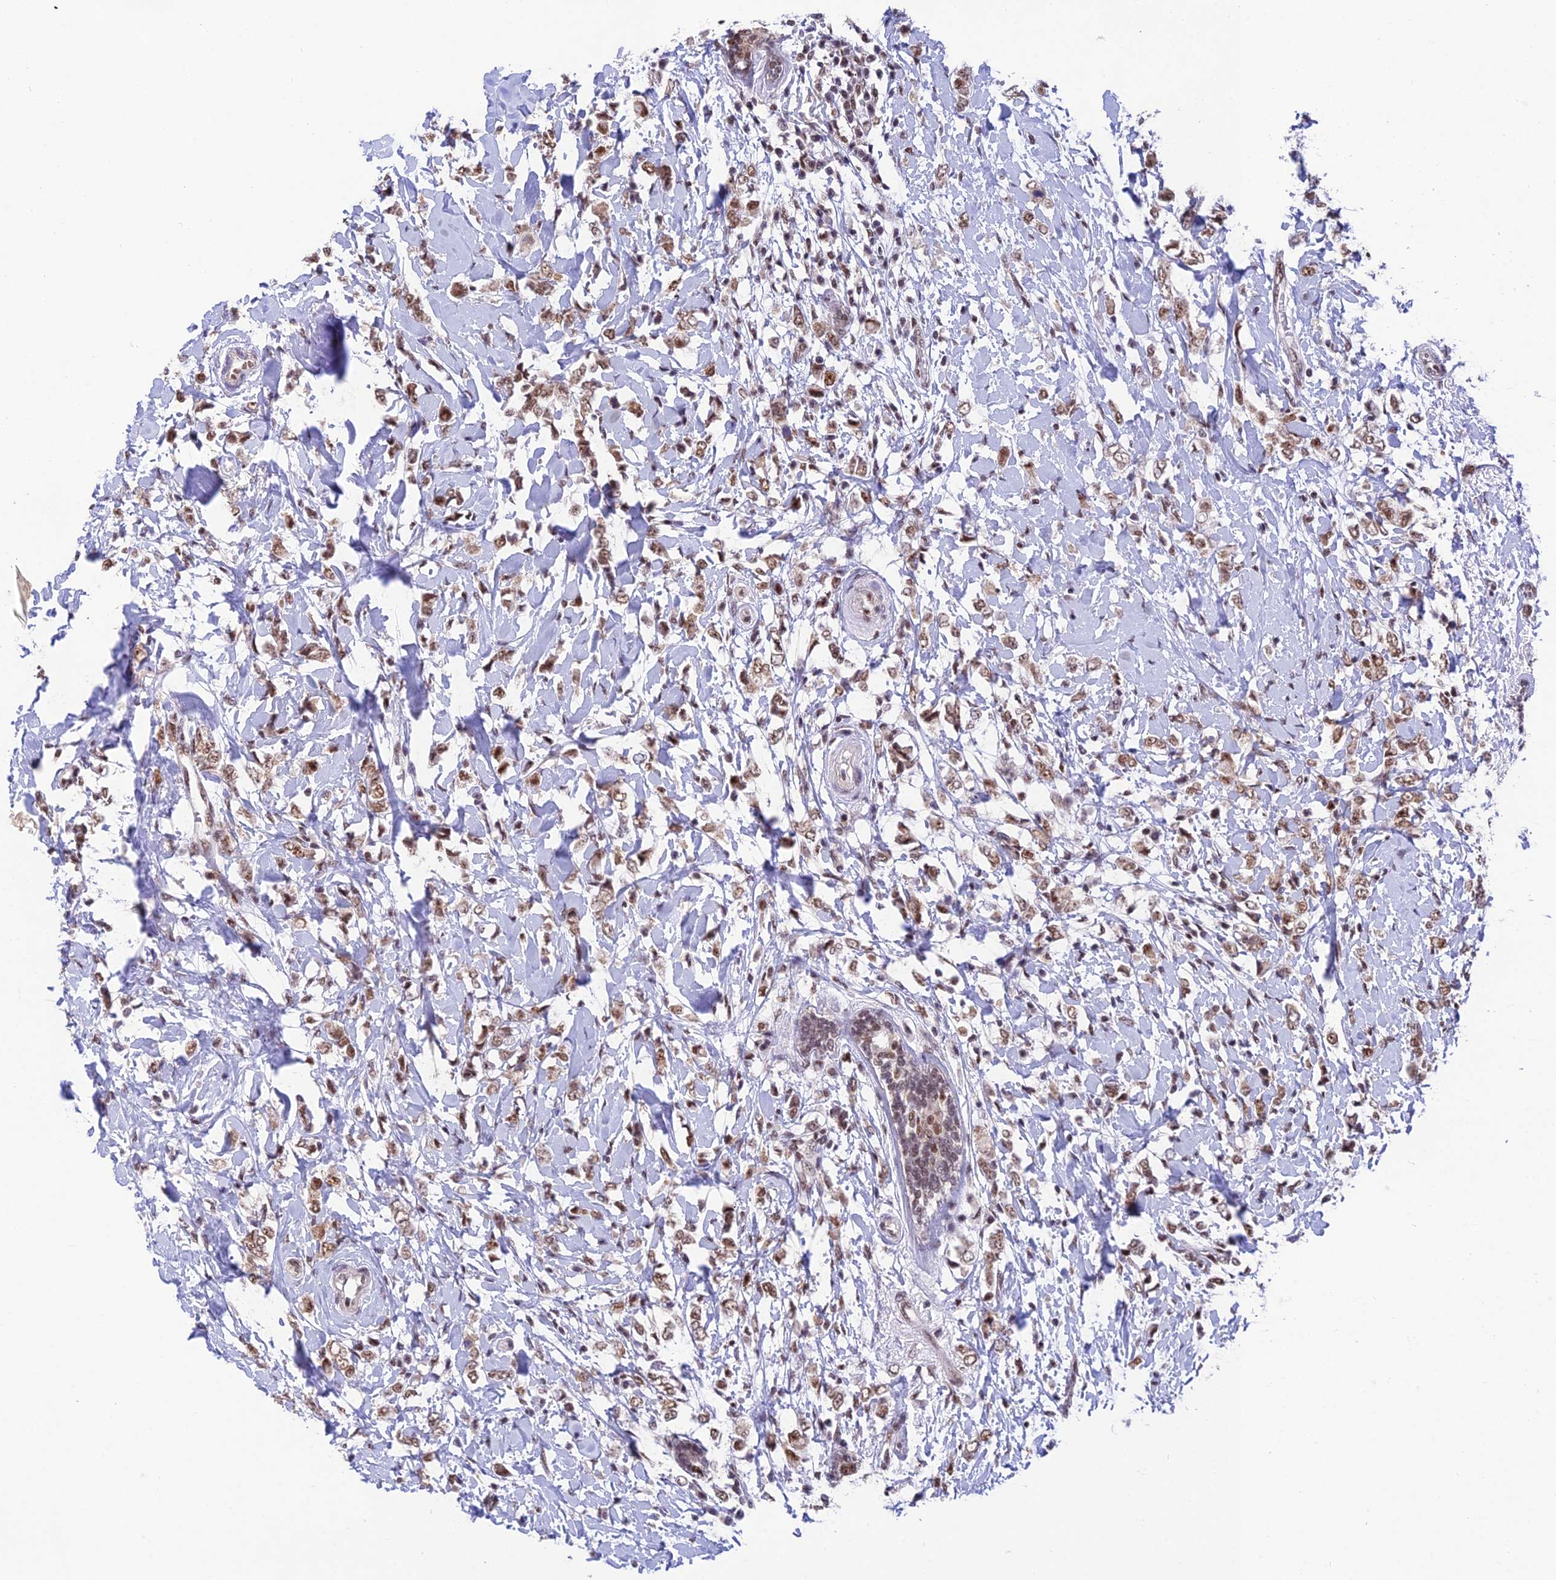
{"staining": {"intensity": "moderate", "quantity": ">75%", "location": "nuclear"}, "tissue": "breast cancer", "cell_type": "Tumor cells", "image_type": "cancer", "snomed": [{"axis": "morphology", "description": "Normal tissue, NOS"}, {"axis": "morphology", "description": "Lobular carcinoma"}, {"axis": "topography", "description": "Breast"}], "caption": "This is an image of immunohistochemistry (IHC) staining of breast cancer (lobular carcinoma), which shows moderate positivity in the nuclear of tumor cells.", "gene": "THOC7", "patient": {"sex": "female", "age": 47}}